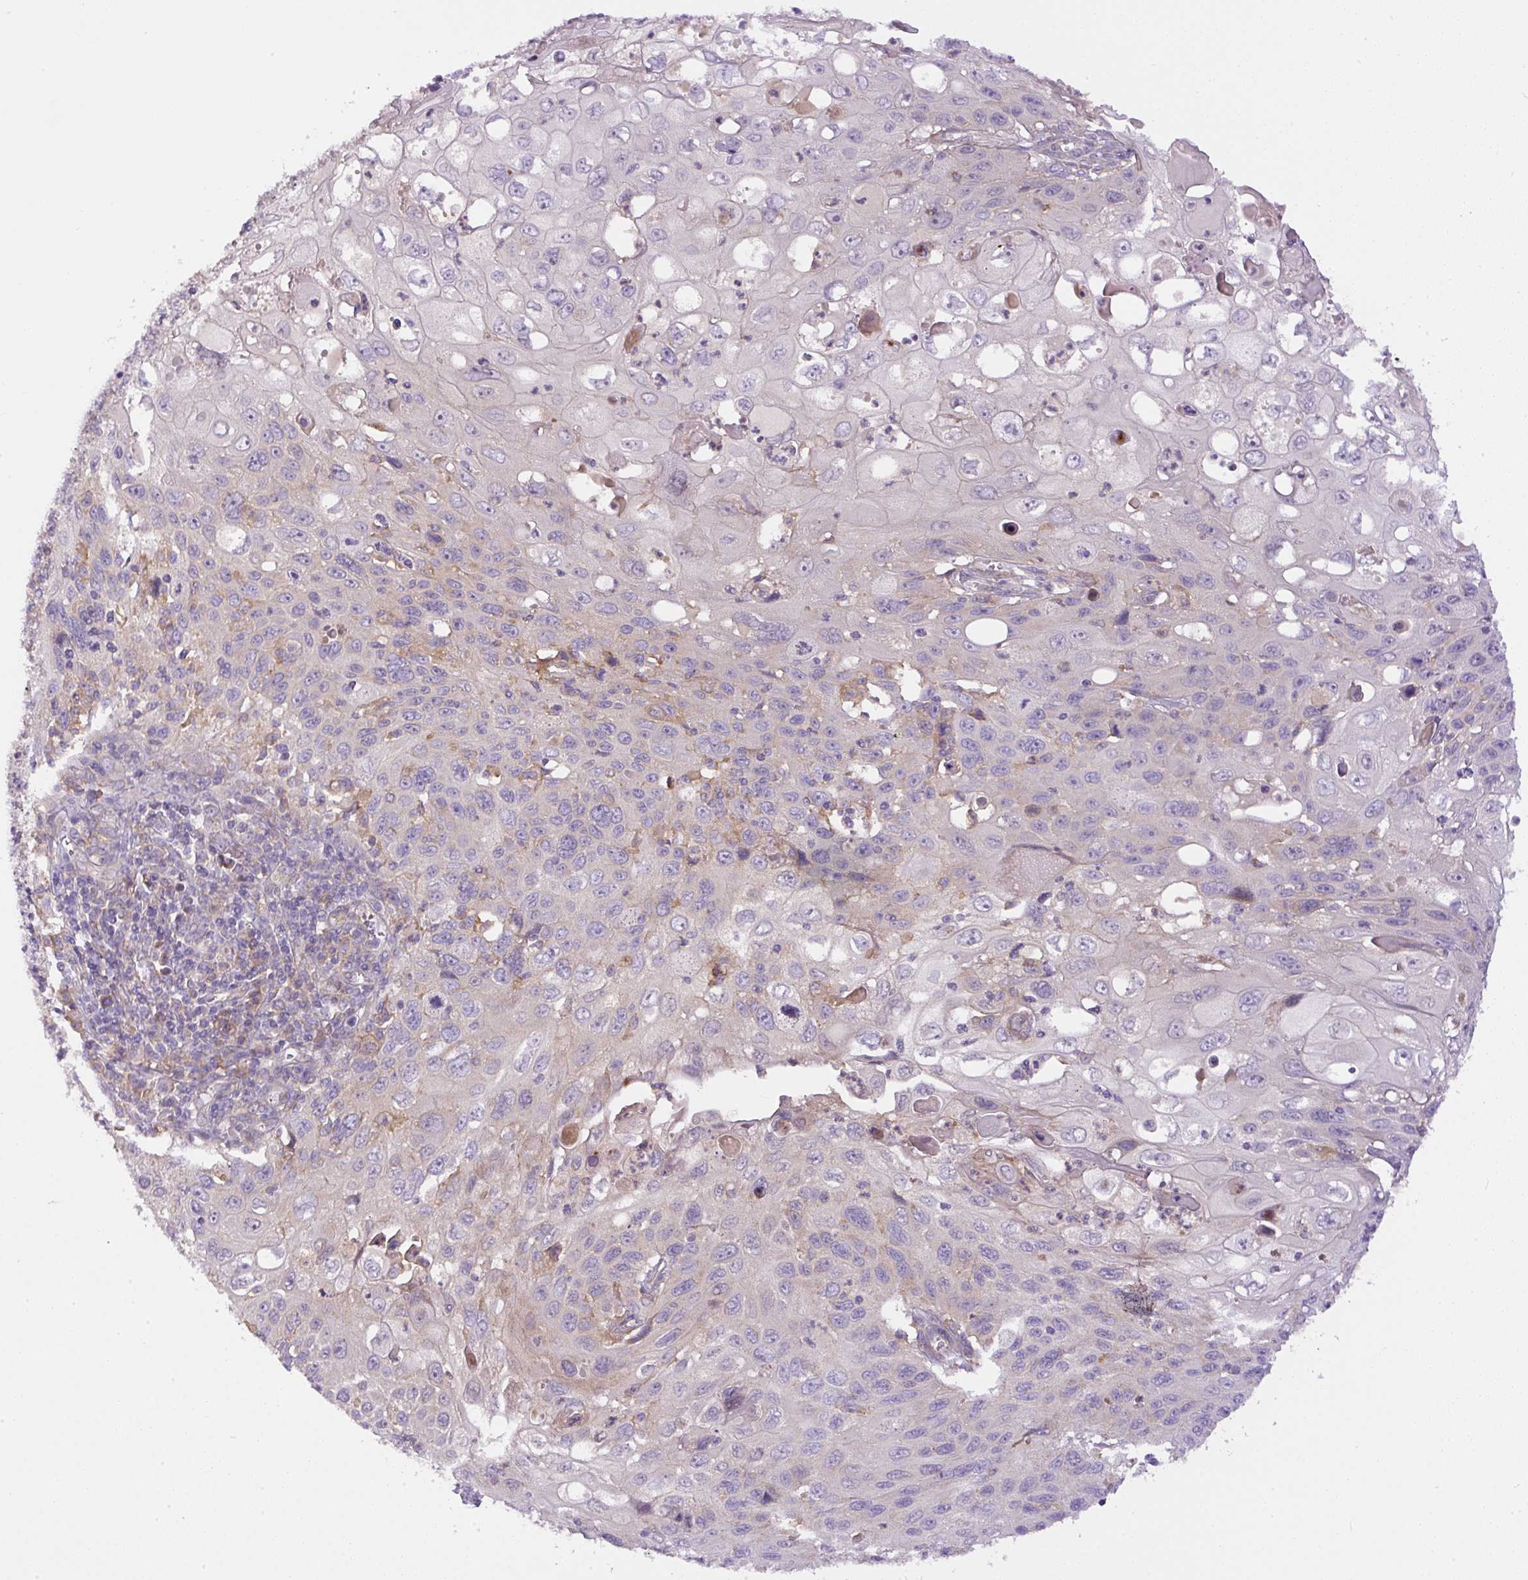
{"staining": {"intensity": "weak", "quantity": "<25%", "location": "cytoplasmic/membranous"}, "tissue": "cervical cancer", "cell_type": "Tumor cells", "image_type": "cancer", "snomed": [{"axis": "morphology", "description": "Squamous cell carcinoma, NOS"}, {"axis": "topography", "description": "Cervix"}], "caption": "Immunohistochemistry image of neoplastic tissue: cervical squamous cell carcinoma stained with DAB shows no significant protein staining in tumor cells. (DAB immunohistochemistry (IHC) visualized using brightfield microscopy, high magnification).", "gene": "DAPK1", "patient": {"sex": "female", "age": 70}}